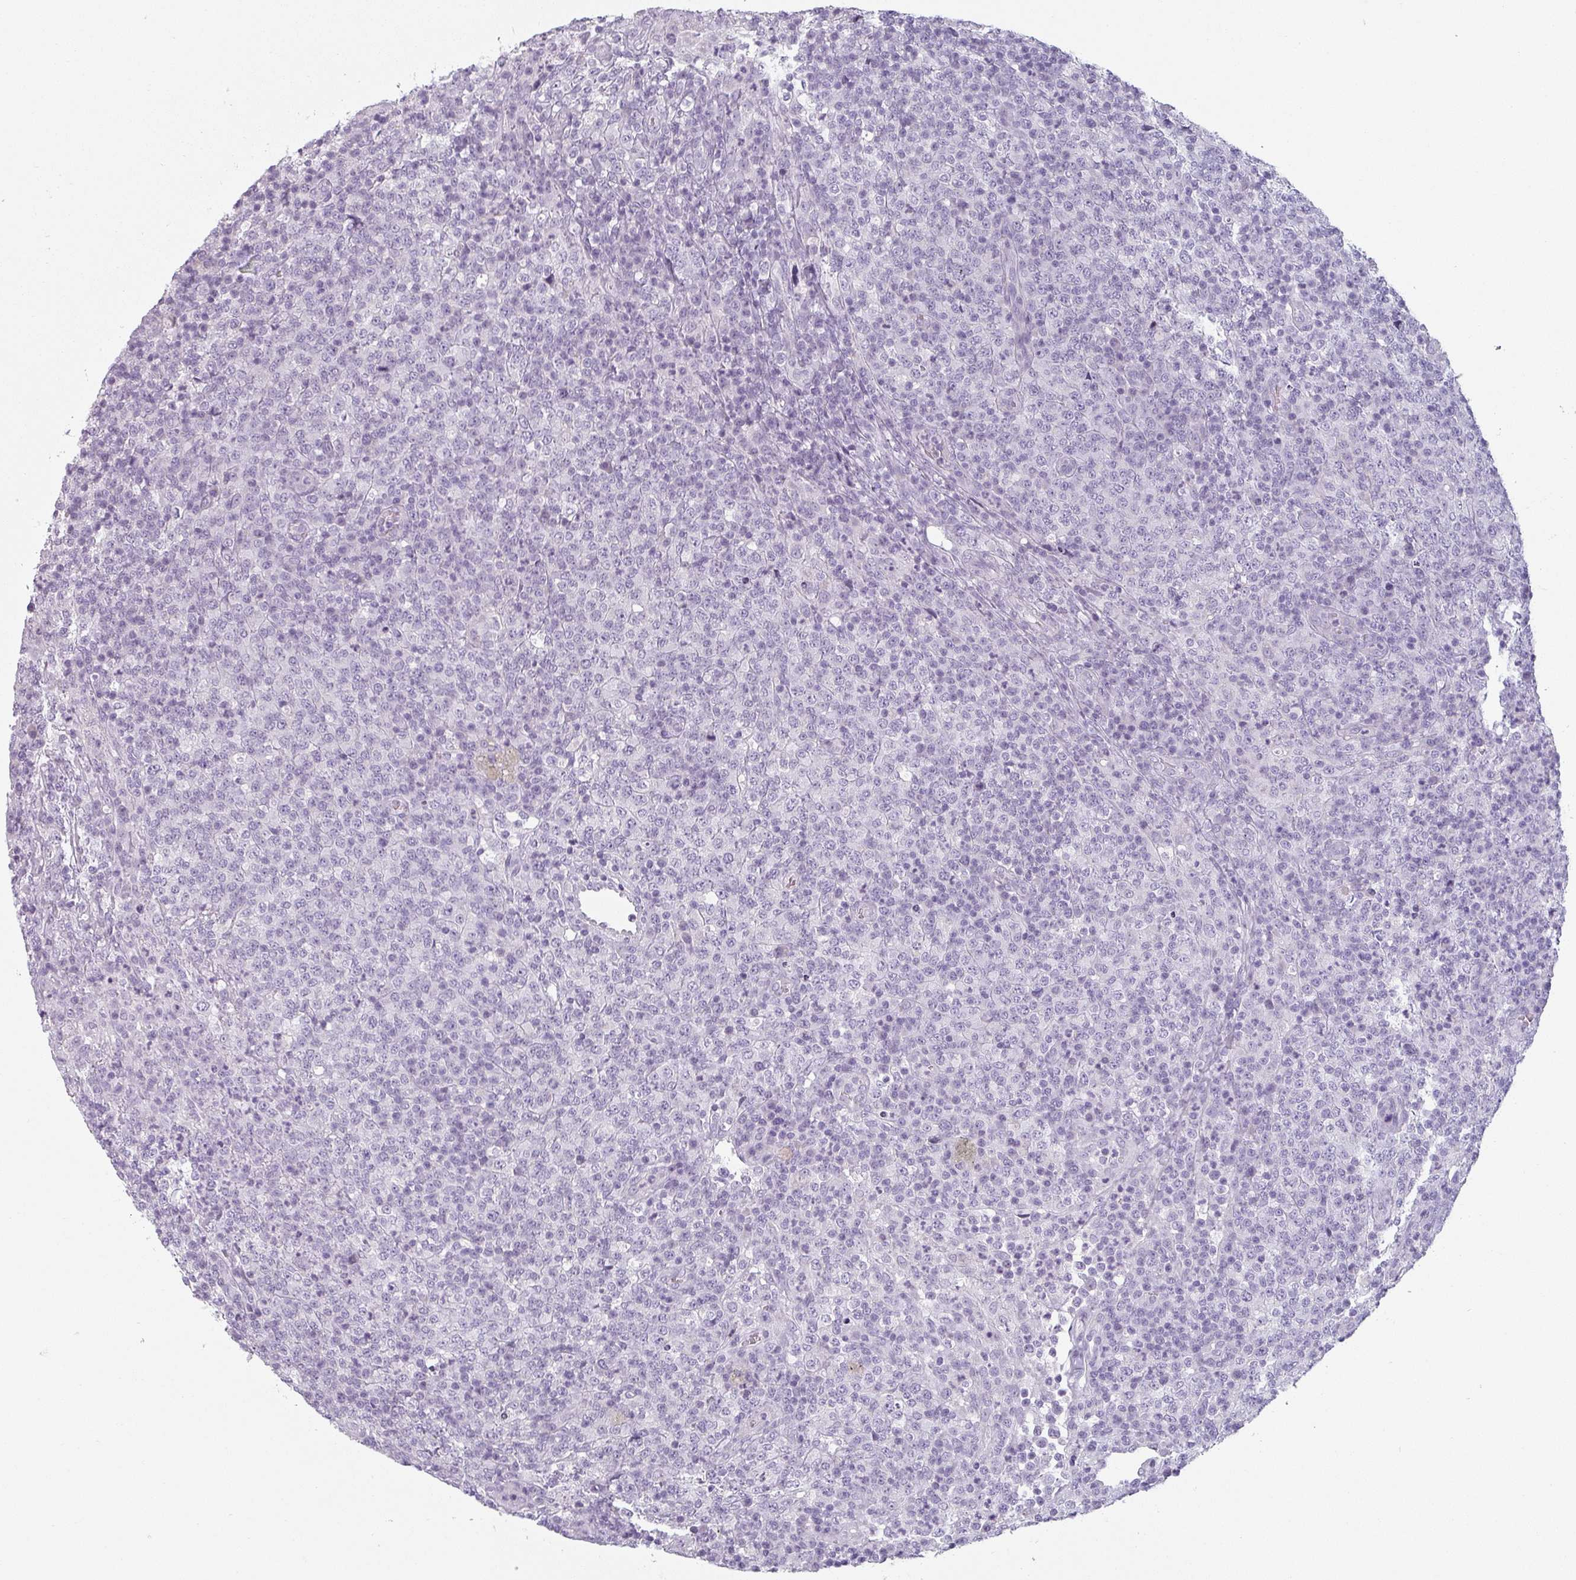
{"staining": {"intensity": "negative", "quantity": "none", "location": "none"}, "tissue": "lymphoma", "cell_type": "Tumor cells", "image_type": "cancer", "snomed": [{"axis": "morphology", "description": "Malignant lymphoma, non-Hodgkin's type, High grade"}, {"axis": "topography", "description": "Lymph node"}], "caption": "Immunohistochemistry image of neoplastic tissue: human lymphoma stained with DAB reveals no significant protein positivity in tumor cells.", "gene": "SFTPA1", "patient": {"sex": "male", "age": 54}}